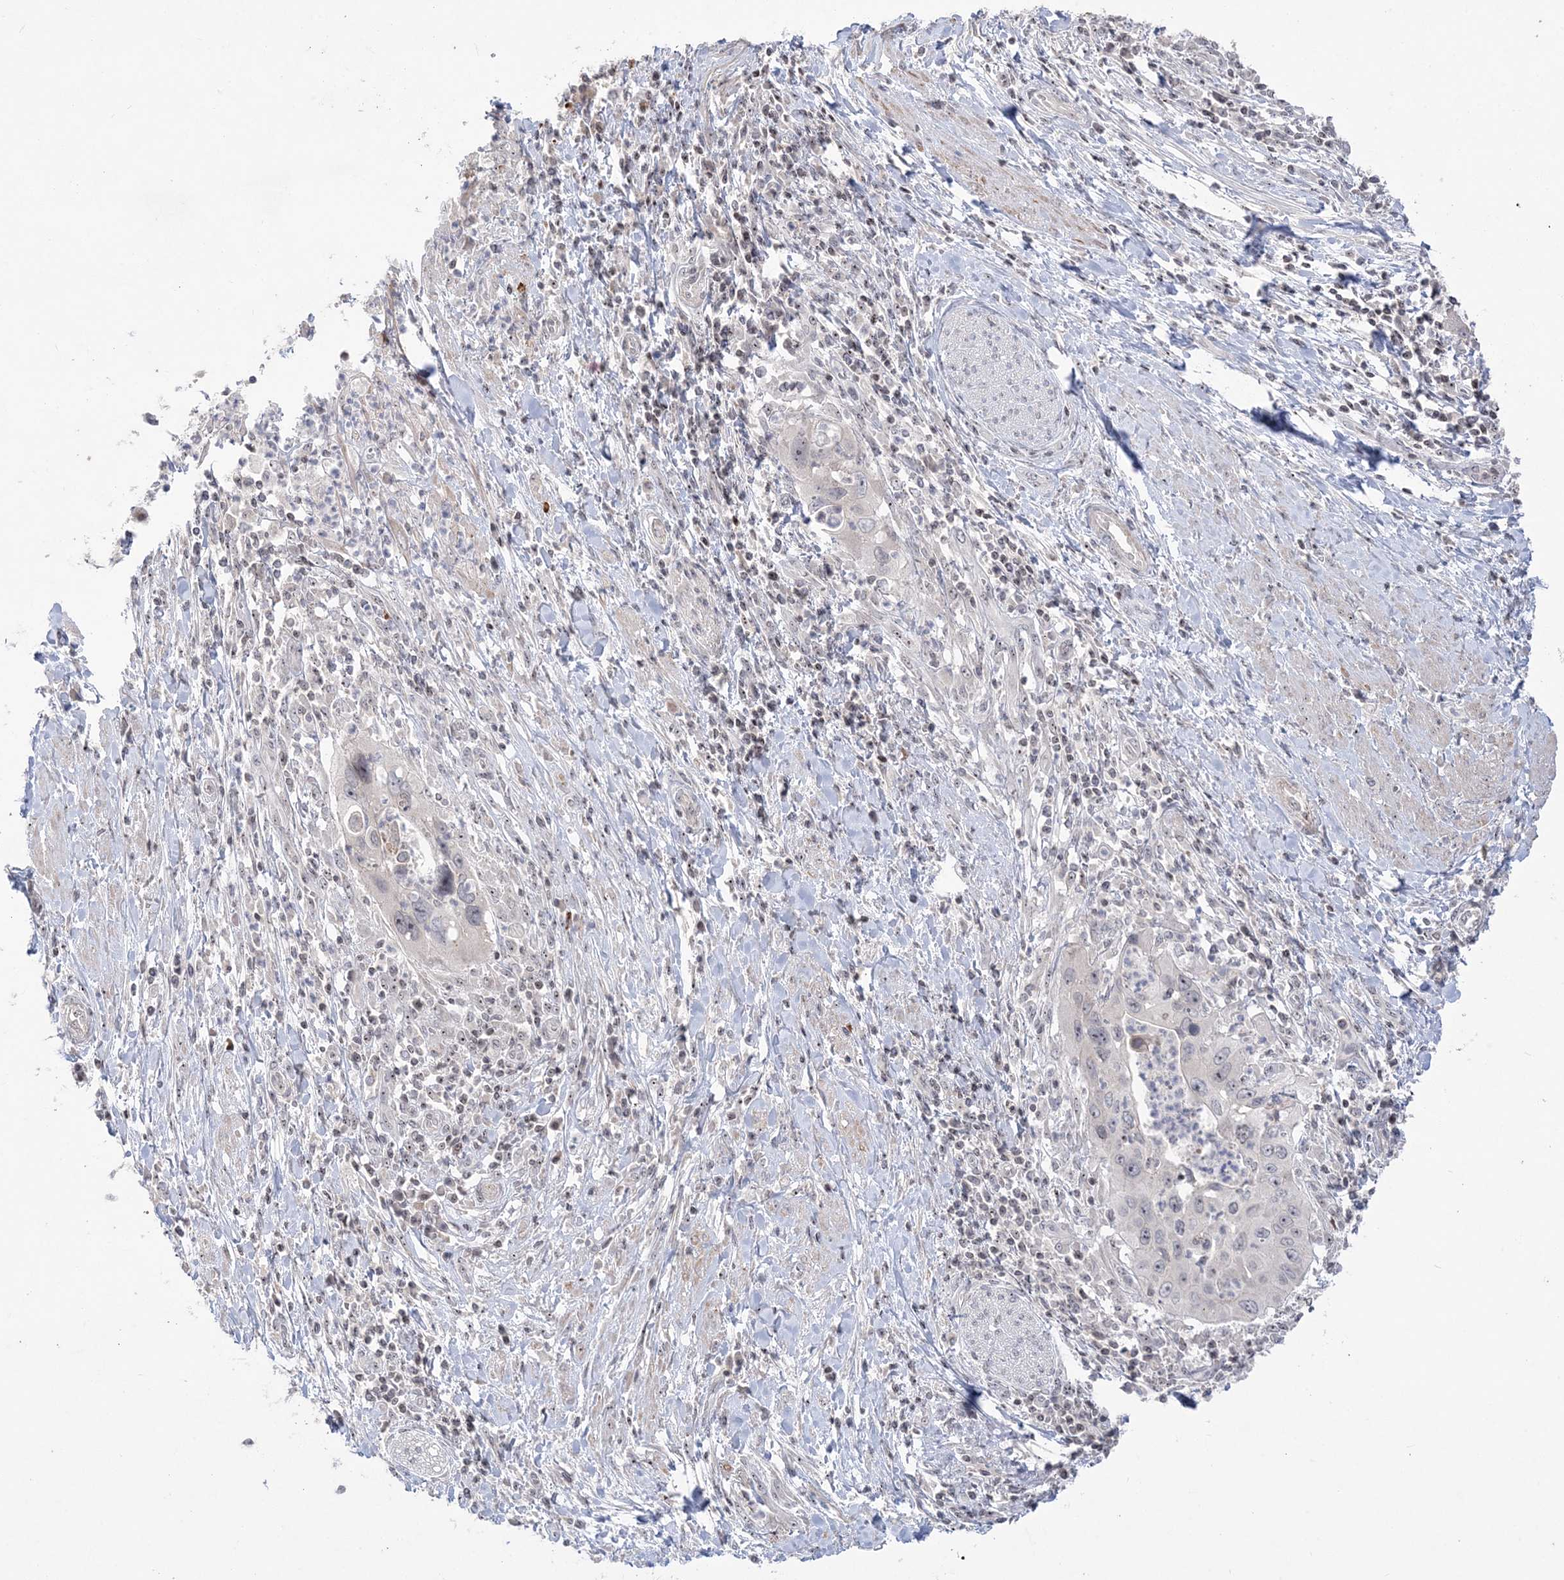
{"staining": {"intensity": "negative", "quantity": "none", "location": "none"}, "tissue": "cervical cancer", "cell_type": "Tumor cells", "image_type": "cancer", "snomed": [{"axis": "morphology", "description": "Squamous cell carcinoma, NOS"}, {"axis": "topography", "description": "Cervix"}], "caption": "Immunohistochemistry (IHC) histopathology image of neoplastic tissue: human cervical squamous cell carcinoma stained with DAB (3,3'-diaminobenzidine) shows no significant protein expression in tumor cells.", "gene": "SH3BP4", "patient": {"sex": "female", "age": 38}}